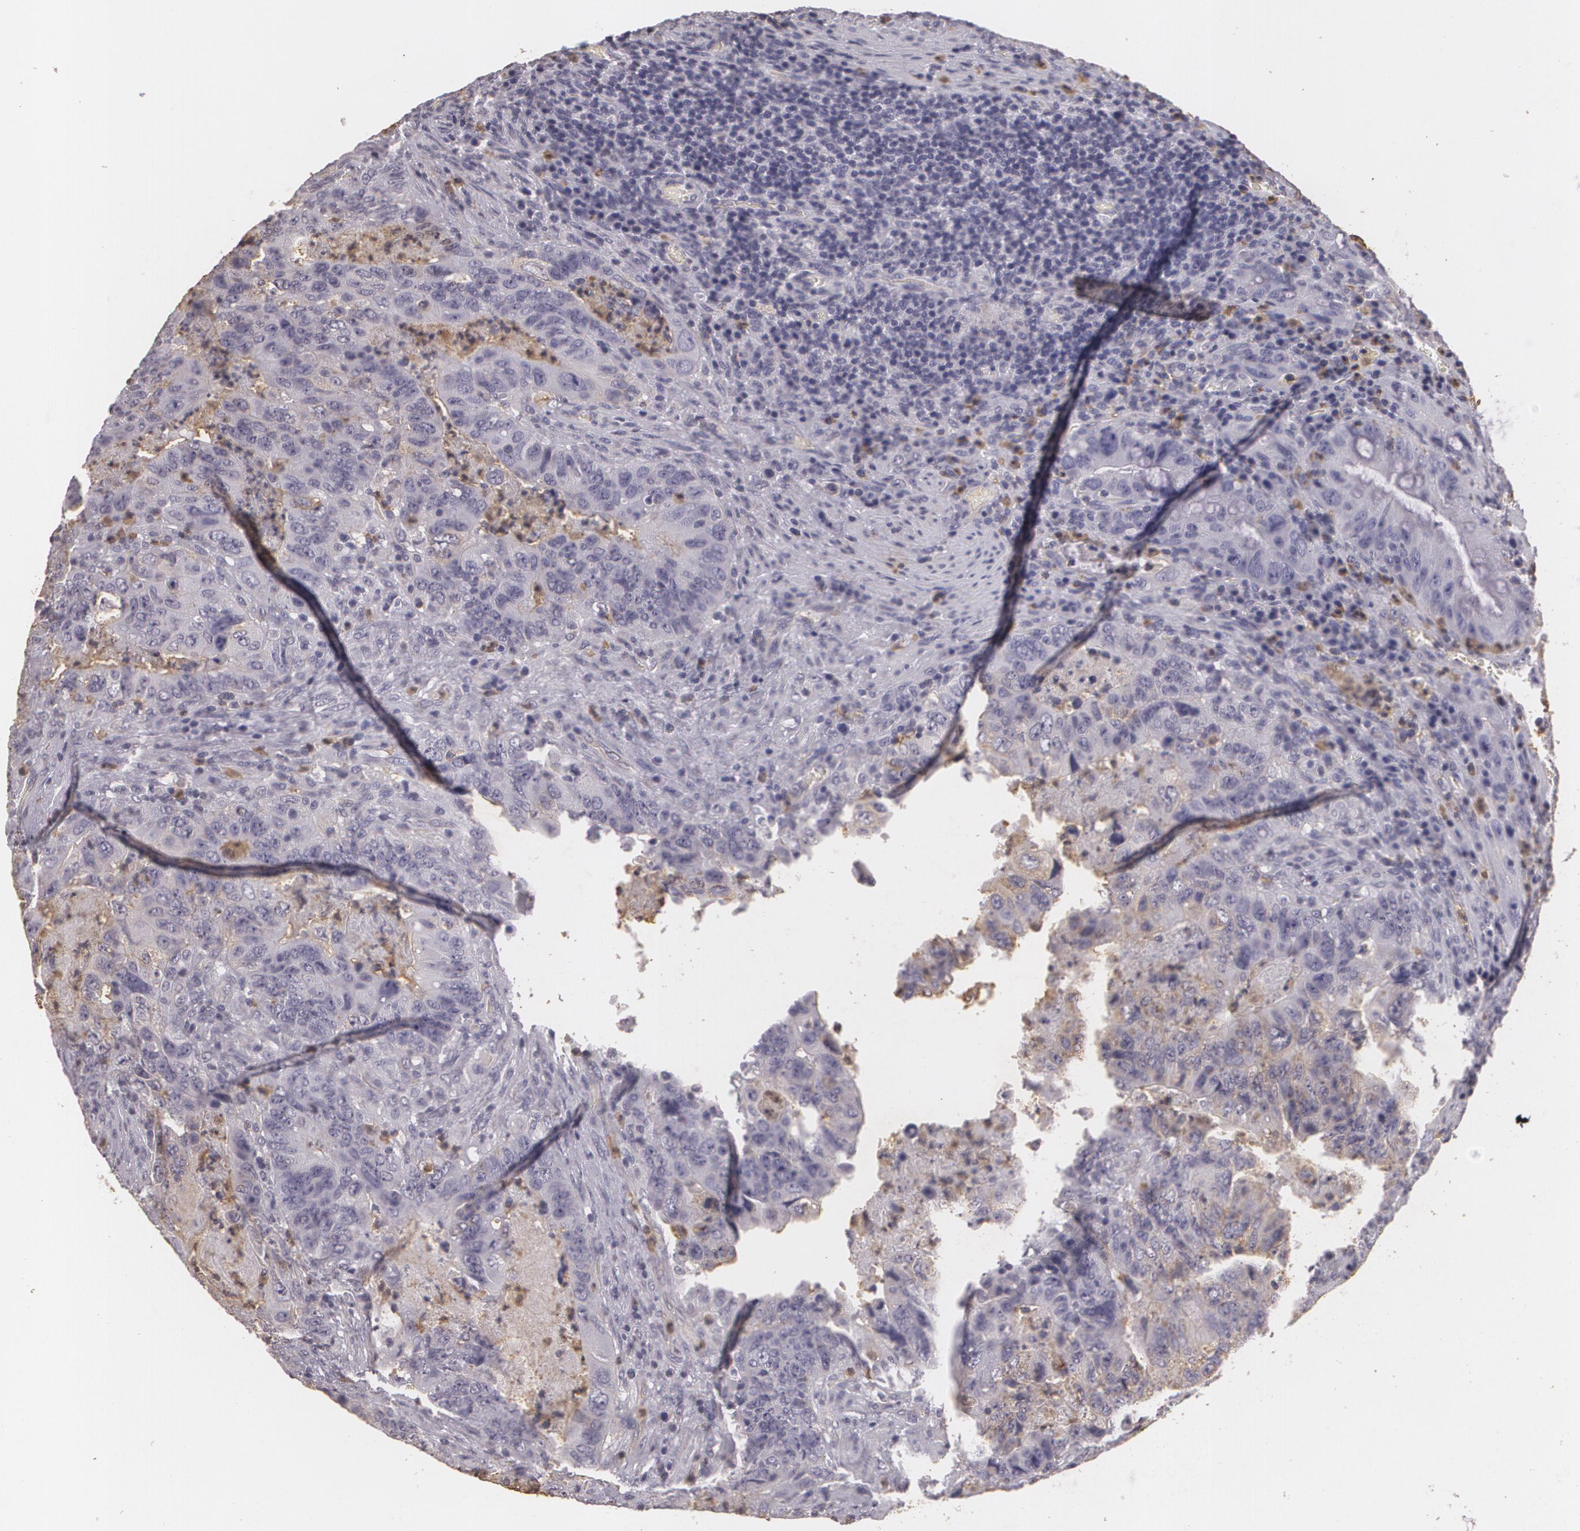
{"staining": {"intensity": "weak", "quantity": ">75%", "location": "cytoplasmic/membranous"}, "tissue": "colorectal cancer", "cell_type": "Tumor cells", "image_type": "cancer", "snomed": [{"axis": "morphology", "description": "Adenocarcinoma, NOS"}, {"axis": "topography", "description": "Rectum"}], "caption": "Colorectal cancer stained for a protein shows weak cytoplasmic/membranous positivity in tumor cells.", "gene": "KCNA4", "patient": {"sex": "female", "age": 82}}